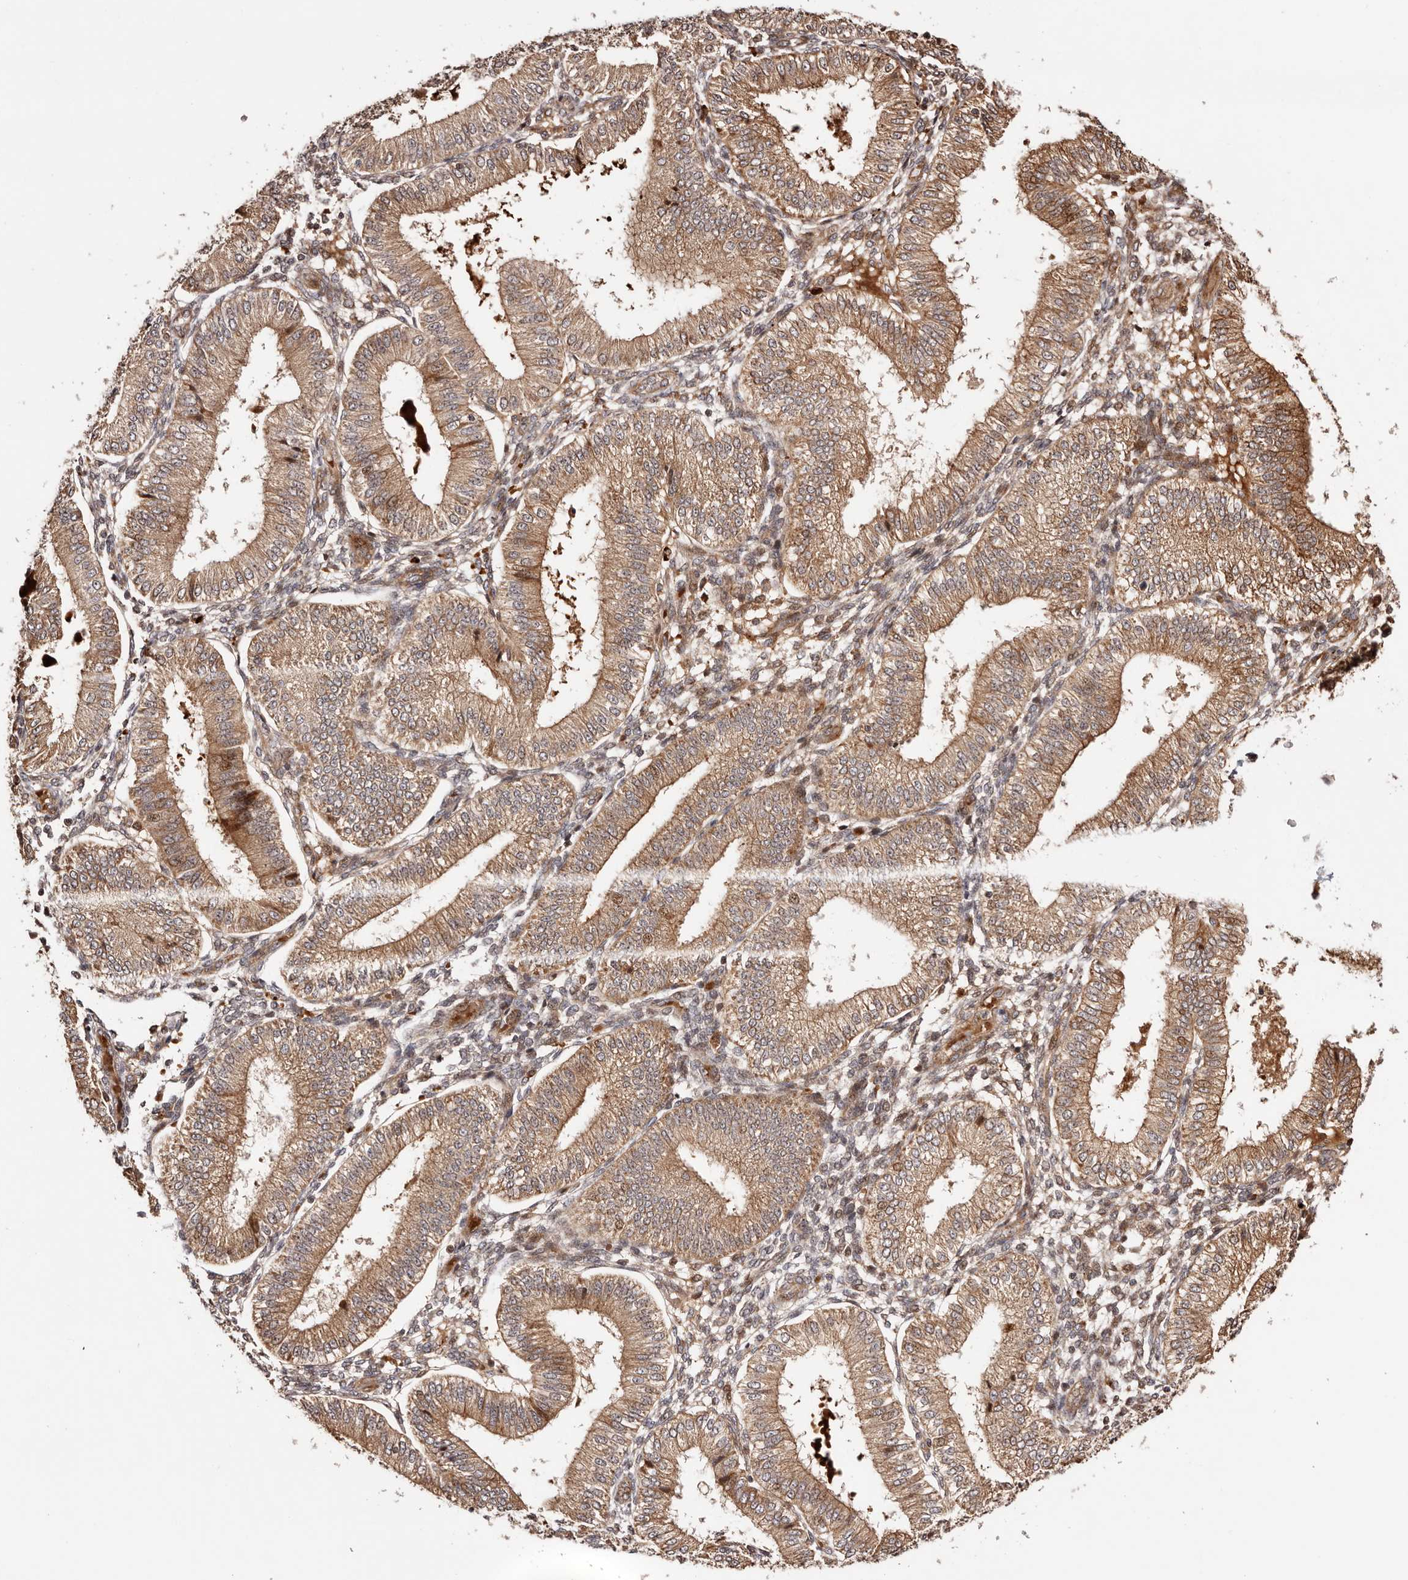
{"staining": {"intensity": "moderate", "quantity": "25%-75%", "location": "cytoplasmic/membranous,nuclear"}, "tissue": "endometrium", "cell_type": "Cells in endometrial stroma", "image_type": "normal", "snomed": [{"axis": "morphology", "description": "Normal tissue, NOS"}, {"axis": "topography", "description": "Endometrium"}], "caption": "Endometrium stained with DAB (3,3'-diaminobenzidine) IHC exhibits medium levels of moderate cytoplasmic/membranous,nuclear positivity in about 25%-75% of cells in endometrial stroma.", "gene": "PTPN22", "patient": {"sex": "female", "age": 39}}